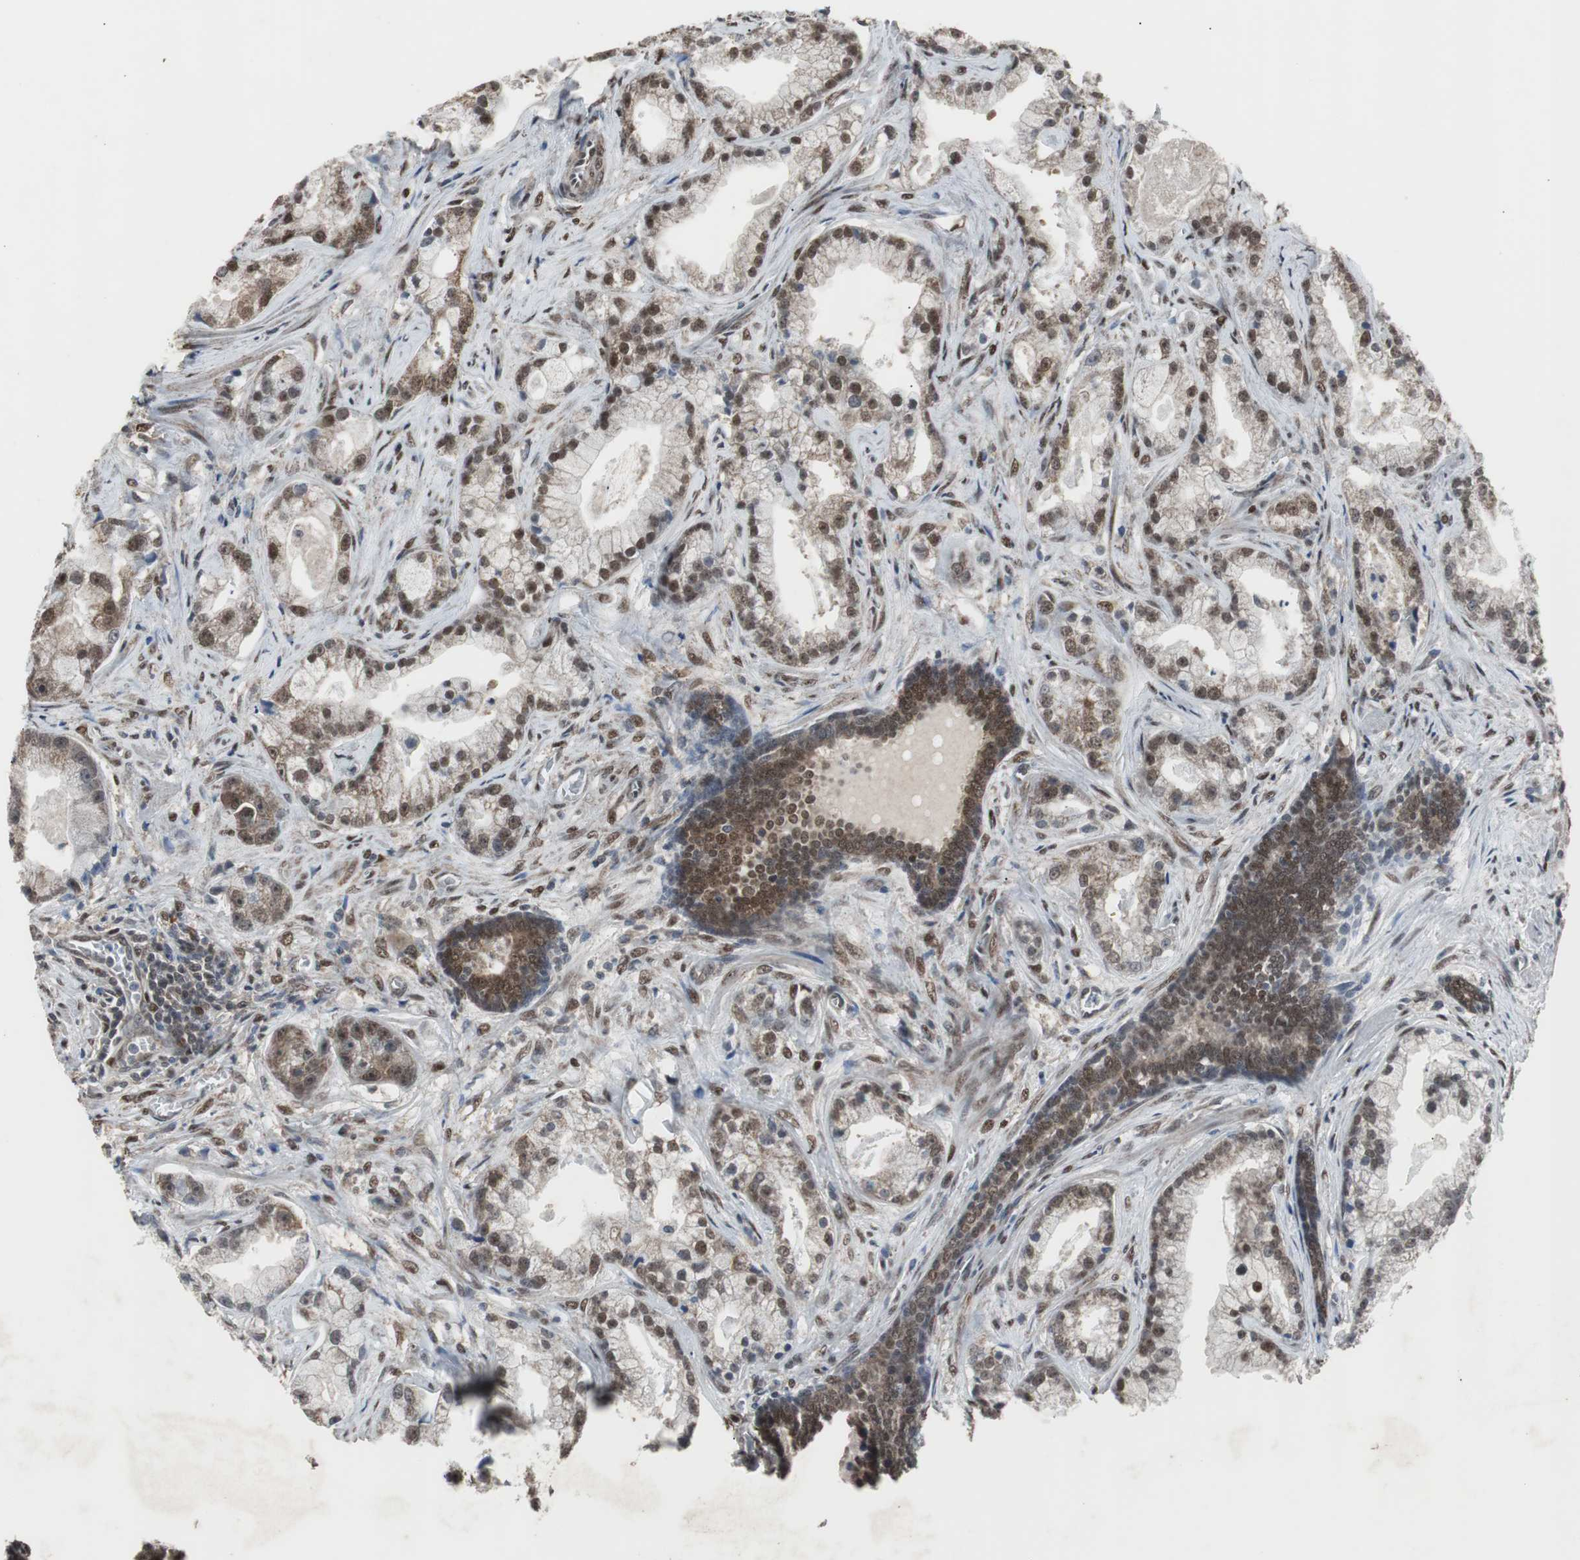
{"staining": {"intensity": "moderate", "quantity": ">75%", "location": "cytoplasmic/membranous,nuclear"}, "tissue": "prostate cancer", "cell_type": "Tumor cells", "image_type": "cancer", "snomed": [{"axis": "morphology", "description": "Adenocarcinoma, Low grade"}, {"axis": "topography", "description": "Prostate"}], "caption": "Human prostate adenocarcinoma (low-grade) stained with a brown dye displays moderate cytoplasmic/membranous and nuclear positive positivity in approximately >75% of tumor cells.", "gene": "ZHX2", "patient": {"sex": "male", "age": 59}}